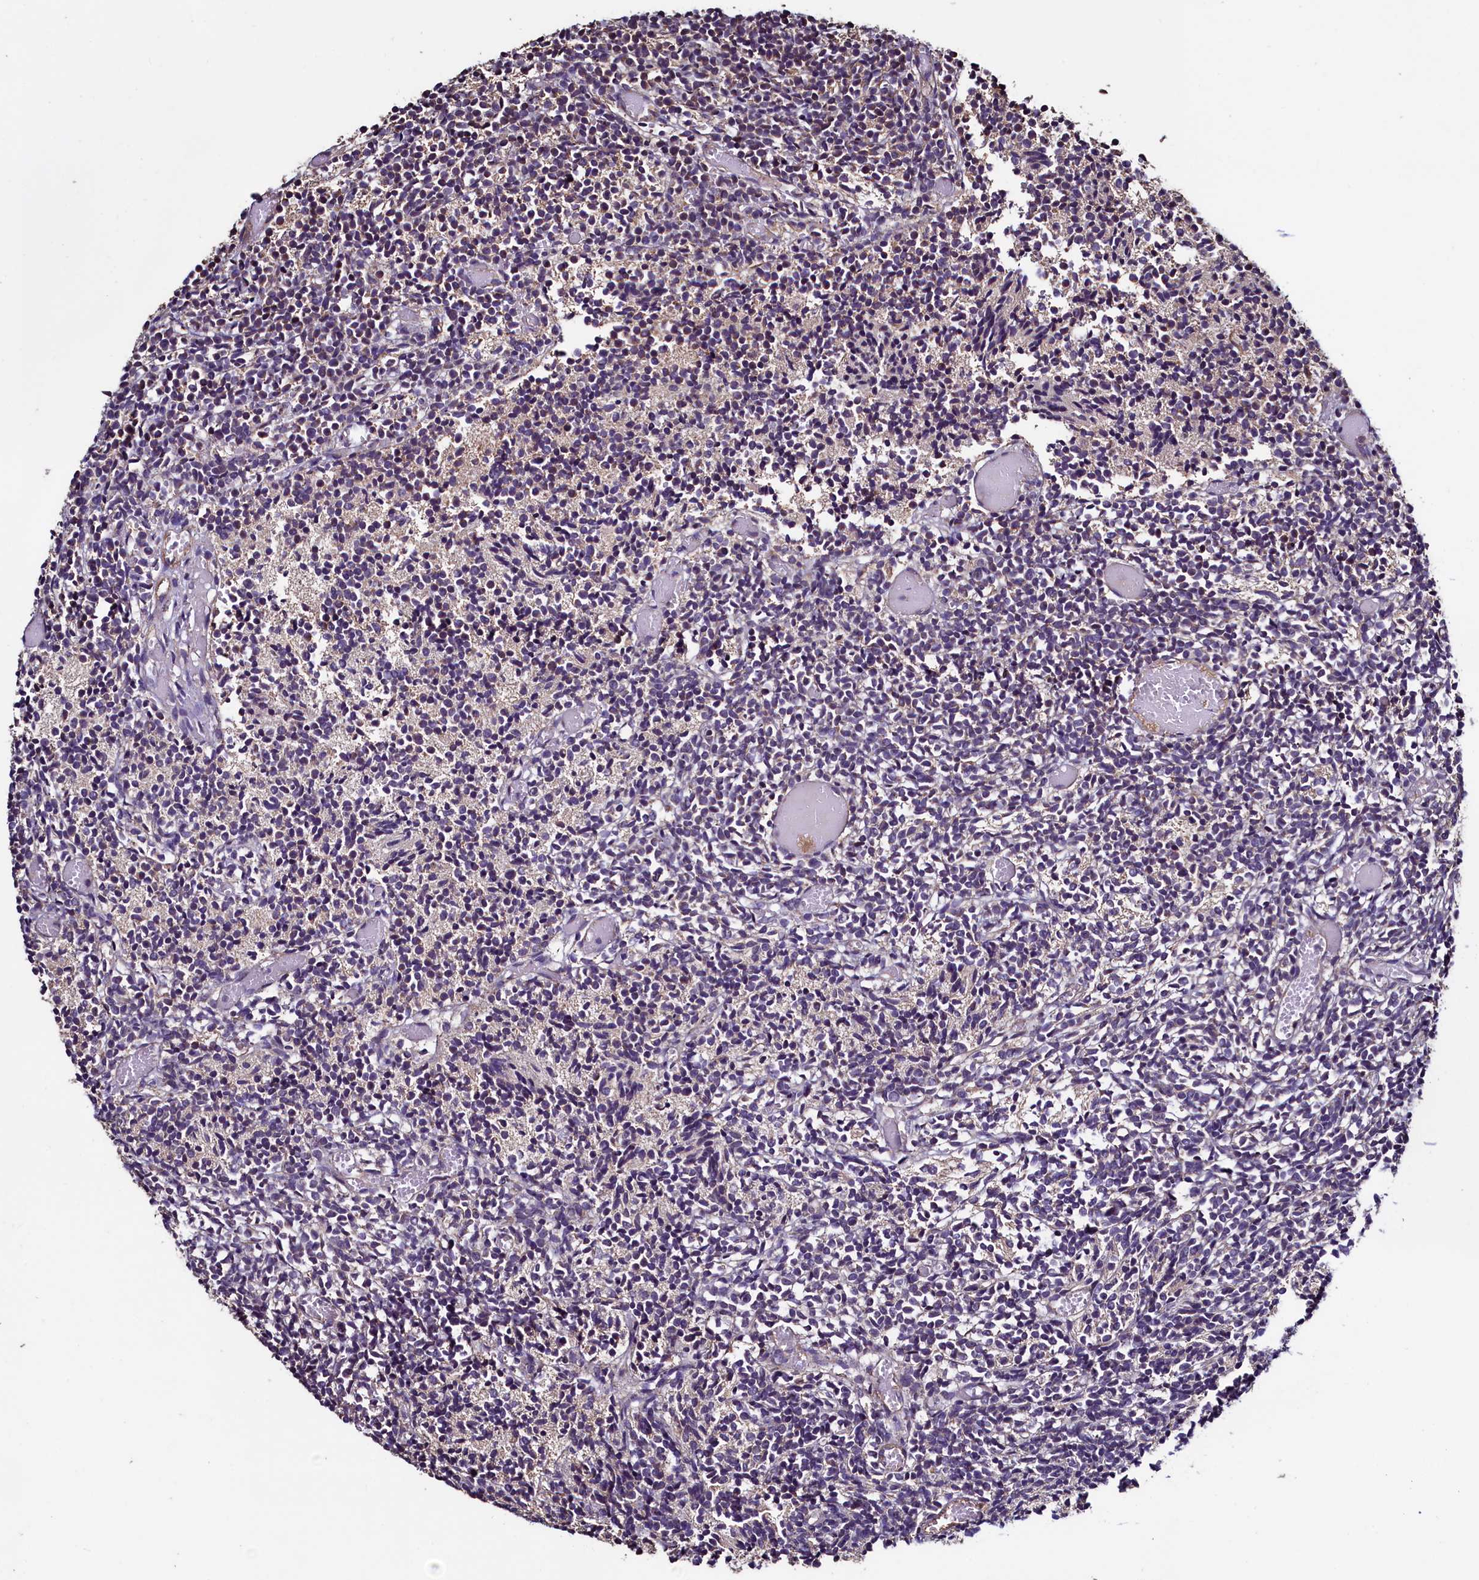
{"staining": {"intensity": "weak", "quantity": "<25%", "location": "cytoplasmic/membranous"}, "tissue": "glioma", "cell_type": "Tumor cells", "image_type": "cancer", "snomed": [{"axis": "morphology", "description": "Glioma, malignant, Low grade"}, {"axis": "topography", "description": "Brain"}], "caption": "Immunohistochemistry of malignant glioma (low-grade) displays no staining in tumor cells.", "gene": "RBFA", "patient": {"sex": "female", "age": 1}}